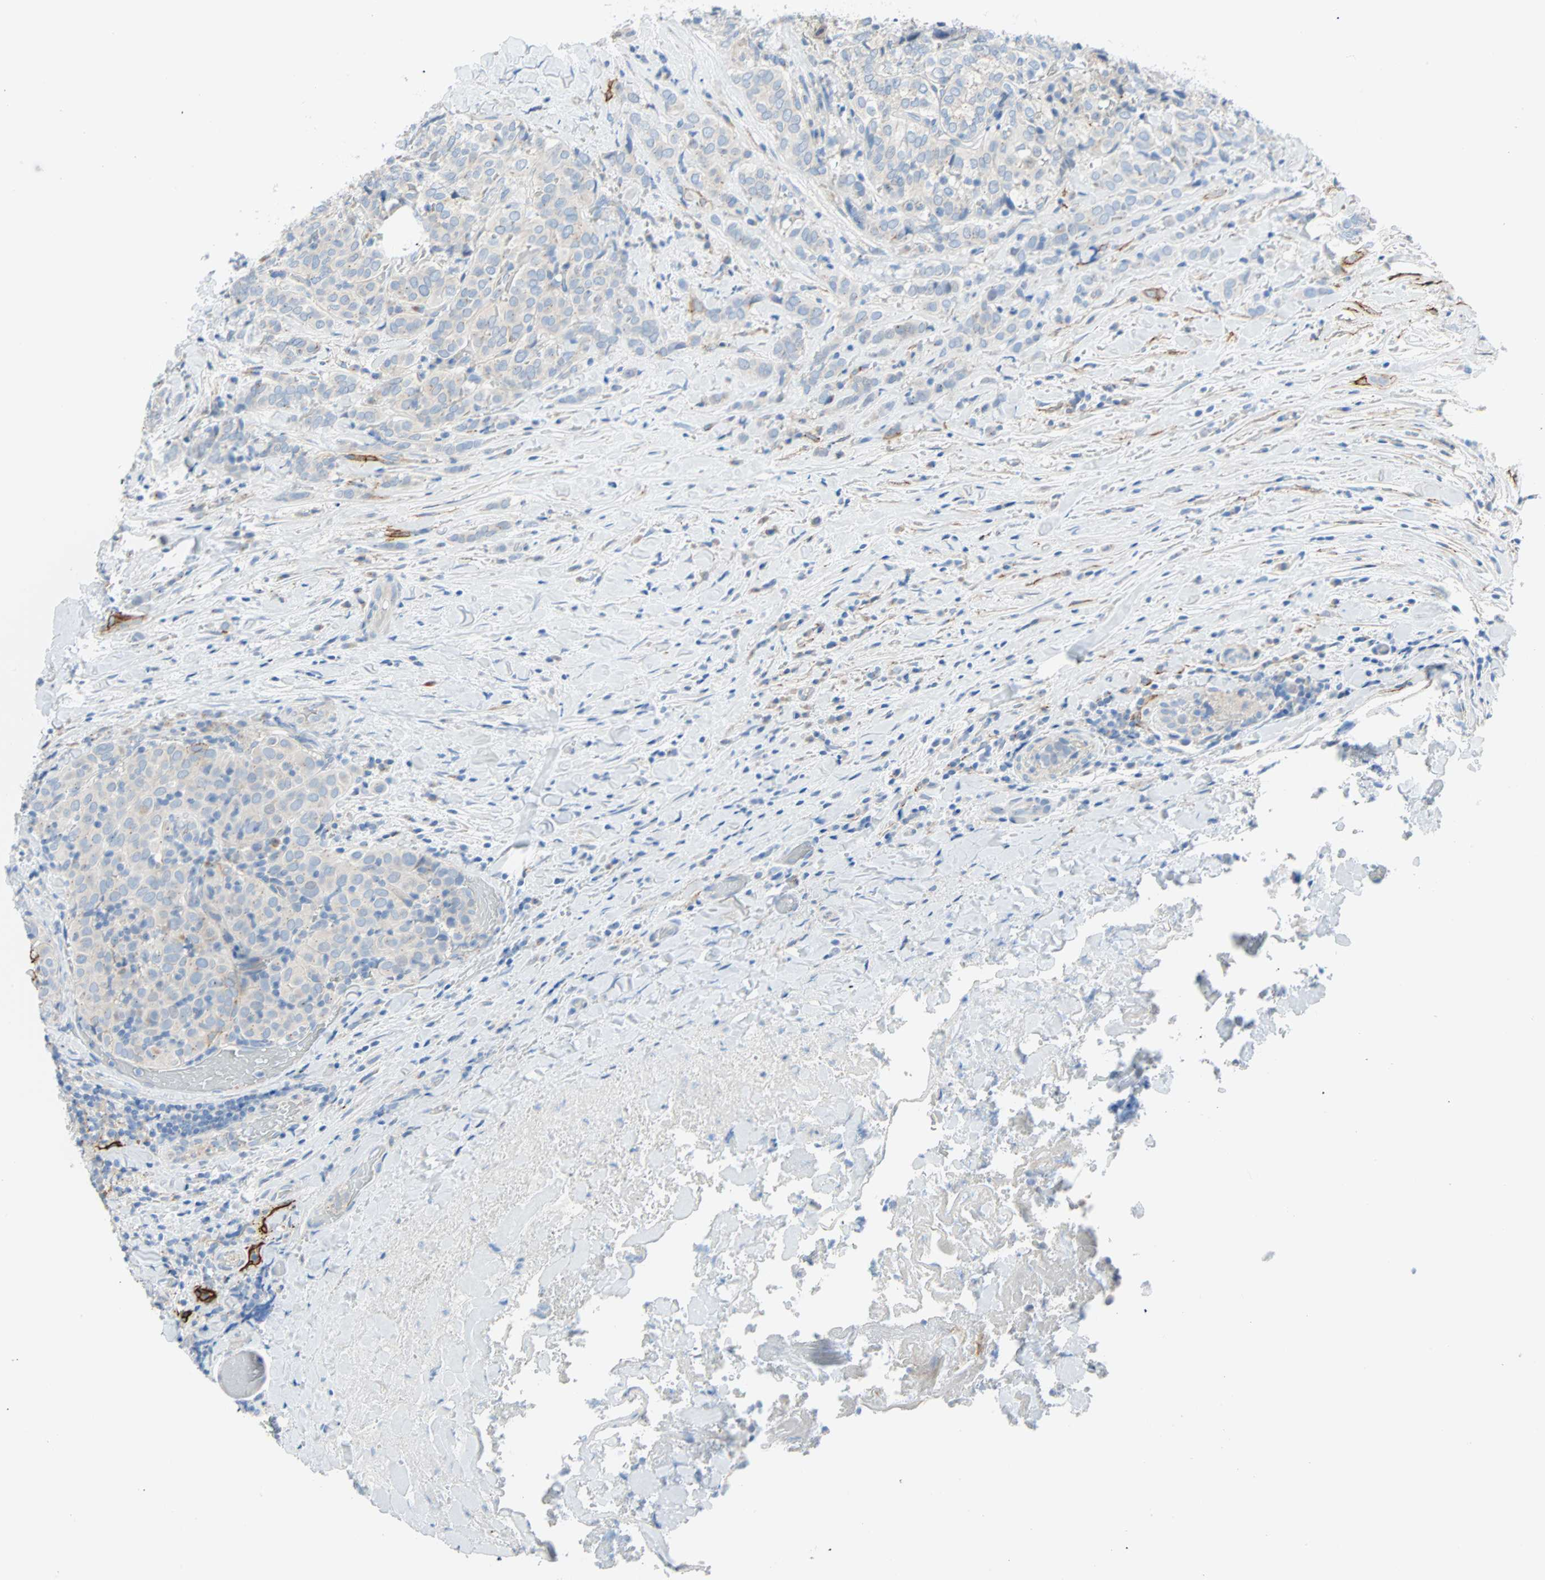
{"staining": {"intensity": "negative", "quantity": "none", "location": "none"}, "tissue": "thyroid cancer", "cell_type": "Tumor cells", "image_type": "cancer", "snomed": [{"axis": "morphology", "description": "Normal tissue, NOS"}, {"axis": "morphology", "description": "Papillary adenocarcinoma, NOS"}, {"axis": "topography", "description": "Thyroid gland"}], "caption": "Immunohistochemistry (IHC) photomicrograph of neoplastic tissue: human papillary adenocarcinoma (thyroid) stained with DAB demonstrates no significant protein positivity in tumor cells. The staining was performed using DAB to visualize the protein expression in brown, while the nuclei were stained in blue with hematoxylin (Magnification: 20x).", "gene": "PDPN", "patient": {"sex": "female", "age": 30}}